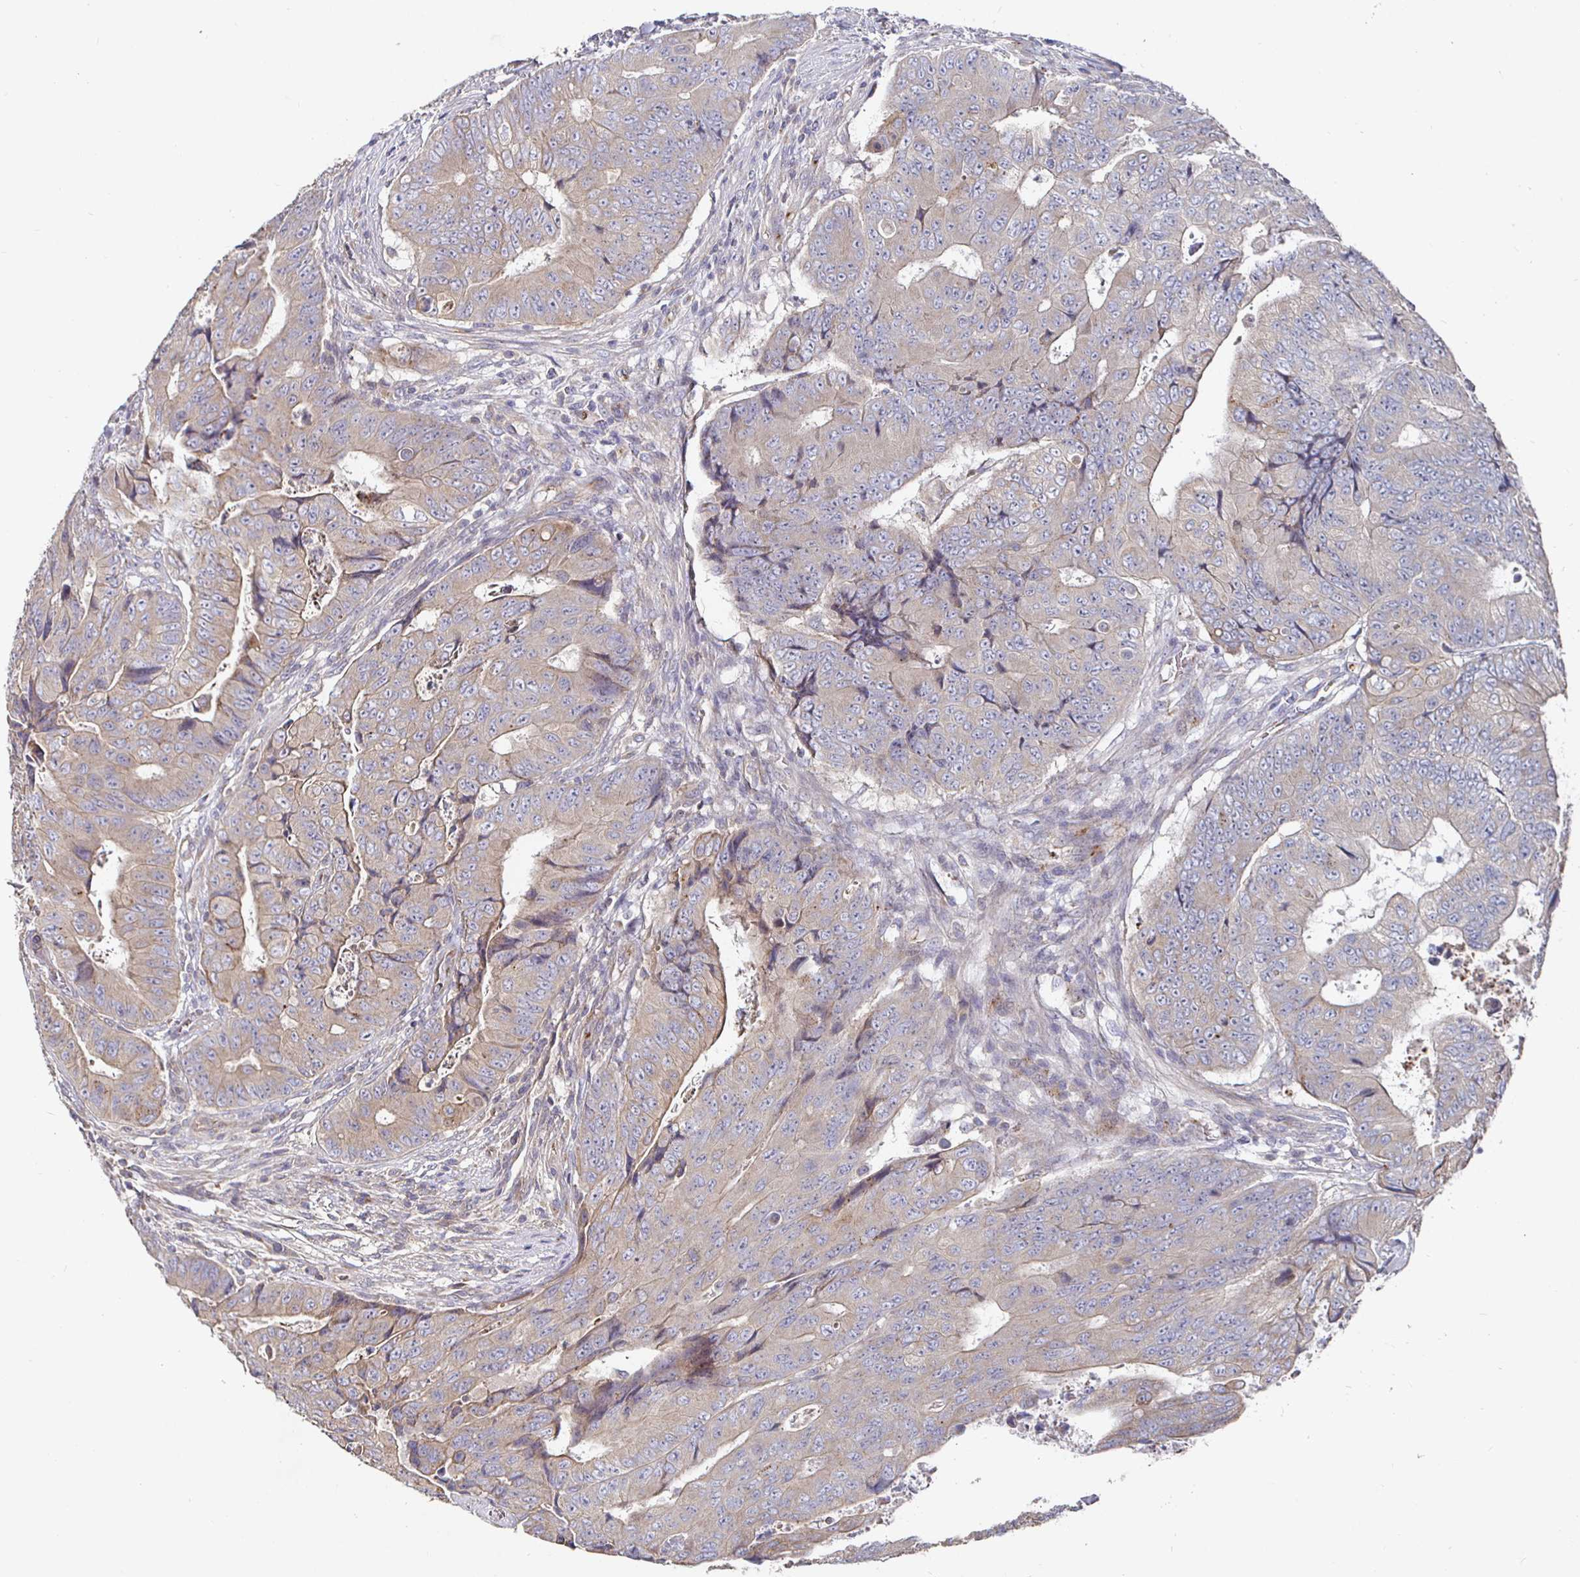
{"staining": {"intensity": "weak", "quantity": ">75%", "location": "cytoplasmic/membranous"}, "tissue": "colorectal cancer", "cell_type": "Tumor cells", "image_type": "cancer", "snomed": [{"axis": "morphology", "description": "Adenocarcinoma, NOS"}, {"axis": "topography", "description": "Colon"}], "caption": "Protein expression analysis of colorectal cancer (adenocarcinoma) displays weak cytoplasmic/membranous positivity in approximately >75% of tumor cells. The protein is stained brown, and the nuclei are stained in blue (DAB IHC with brightfield microscopy, high magnification).", "gene": "NRSN1", "patient": {"sex": "female", "age": 48}}